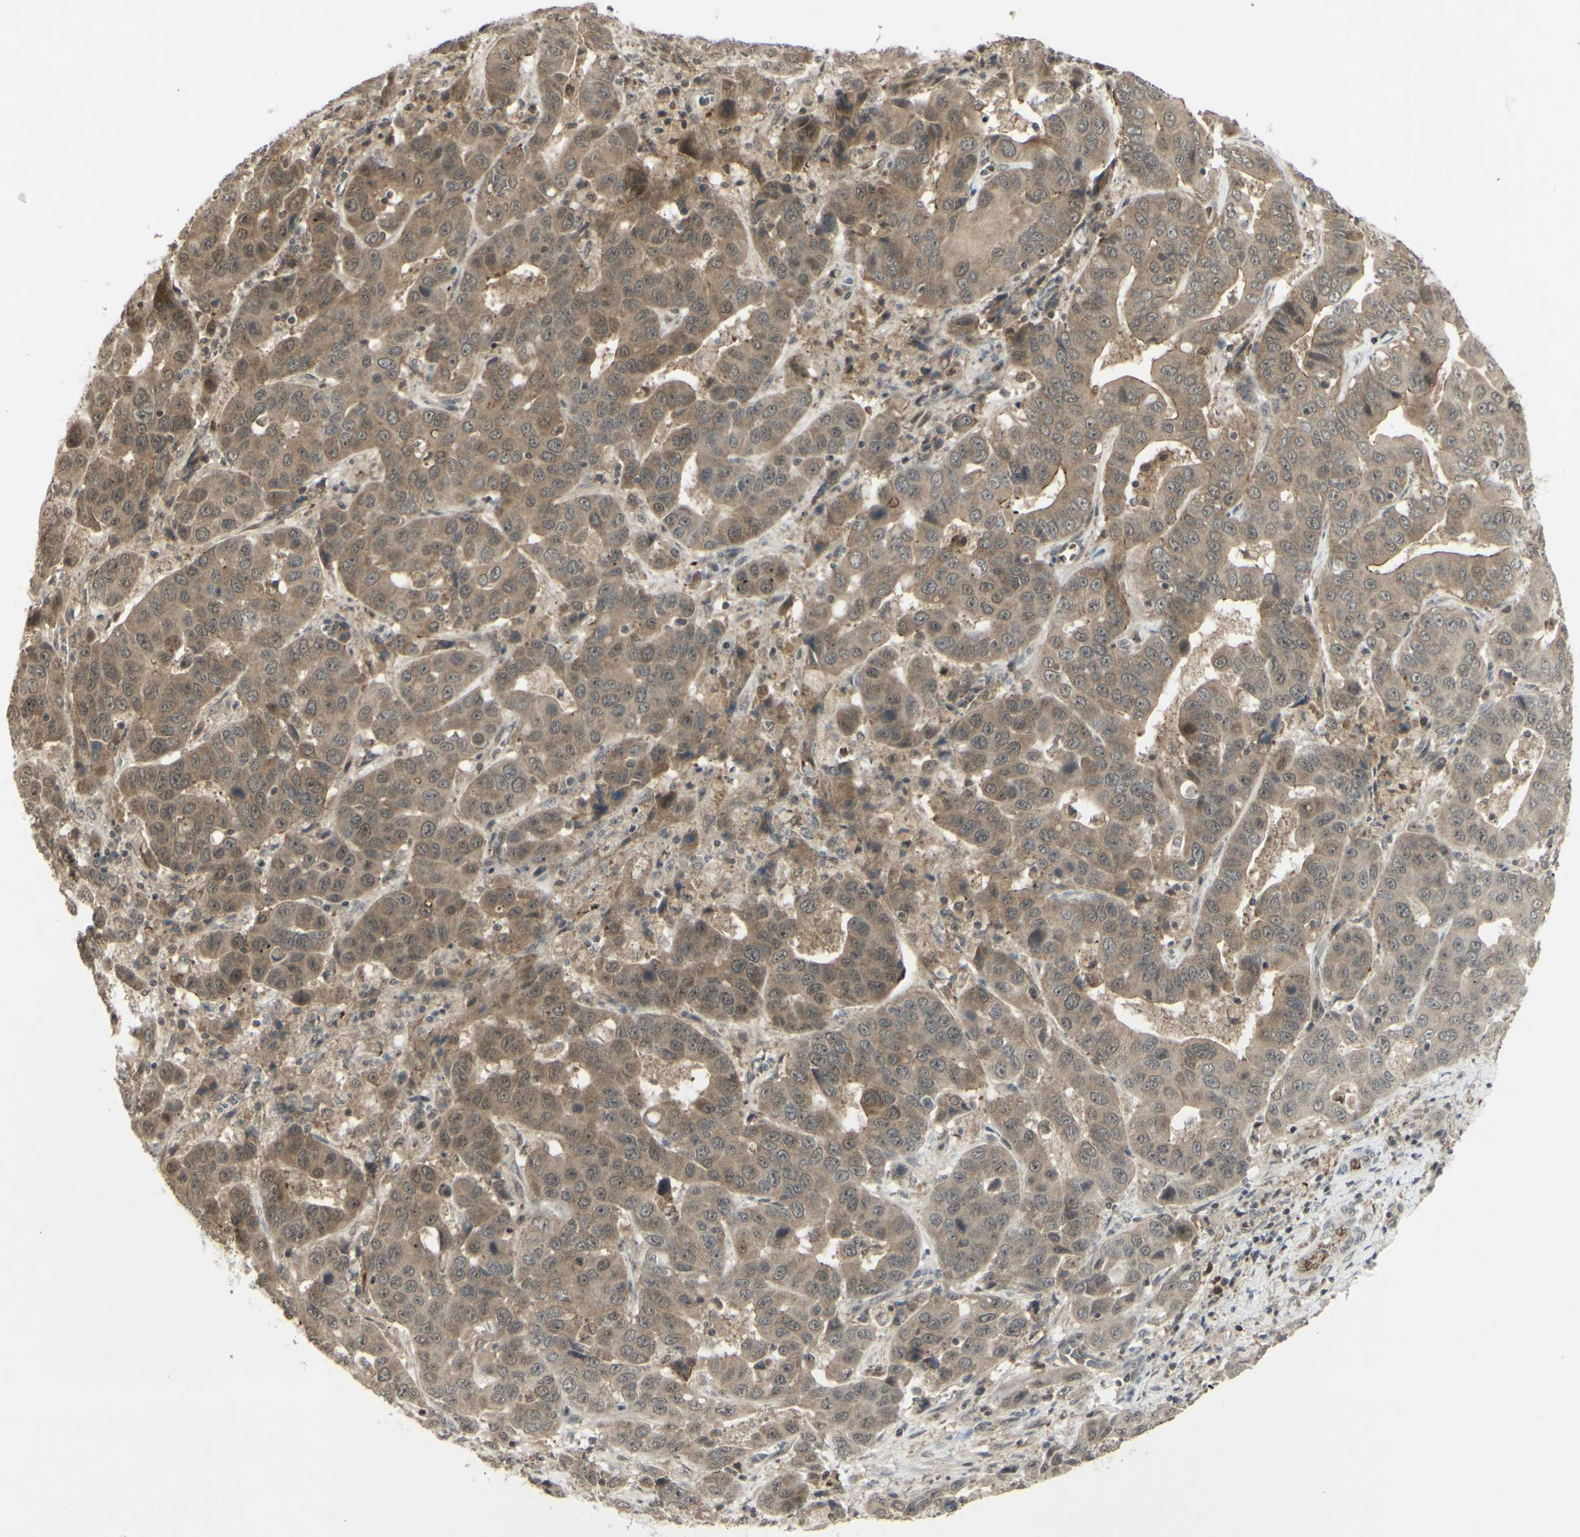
{"staining": {"intensity": "moderate", "quantity": ">75%", "location": "cytoplasmic/membranous"}, "tissue": "liver cancer", "cell_type": "Tumor cells", "image_type": "cancer", "snomed": [{"axis": "morphology", "description": "Cholangiocarcinoma"}, {"axis": "topography", "description": "Liver"}], "caption": "The photomicrograph exhibits staining of liver cancer (cholangiocarcinoma), revealing moderate cytoplasmic/membranous protein staining (brown color) within tumor cells. The staining is performed using DAB brown chromogen to label protein expression. The nuclei are counter-stained blue using hematoxylin.", "gene": "BLNK", "patient": {"sex": "female", "age": 52}}